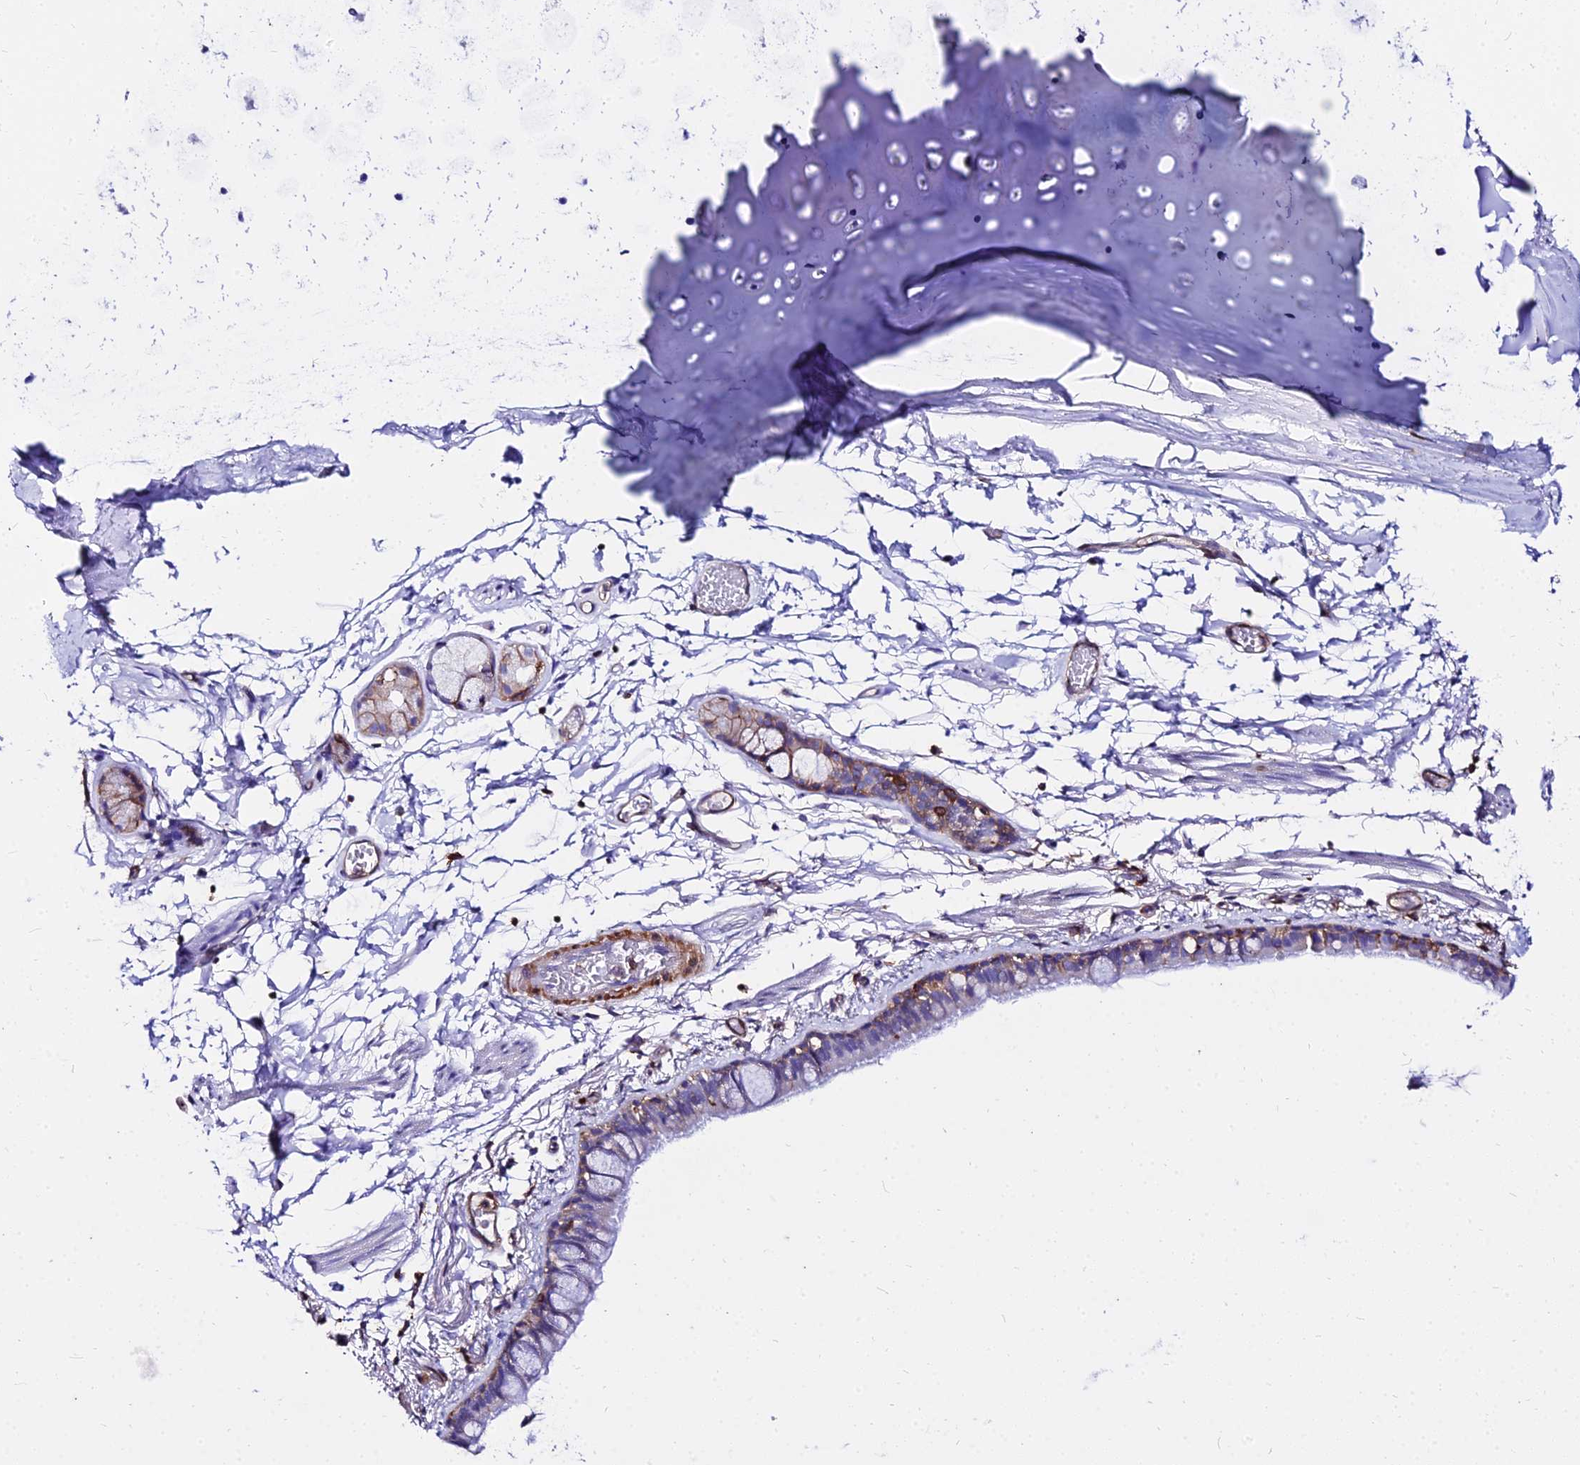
{"staining": {"intensity": "moderate", "quantity": "<25%", "location": "cytoplasmic/membranous"}, "tissue": "bronchus", "cell_type": "Respiratory epithelial cells", "image_type": "normal", "snomed": [{"axis": "morphology", "description": "Normal tissue, NOS"}, {"axis": "topography", "description": "Cartilage tissue"}], "caption": "Bronchus stained for a protein reveals moderate cytoplasmic/membranous positivity in respiratory epithelial cells. Using DAB (brown) and hematoxylin (blue) stains, captured at high magnification using brightfield microscopy.", "gene": "CSRP1", "patient": {"sex": "male", "age": 63}}